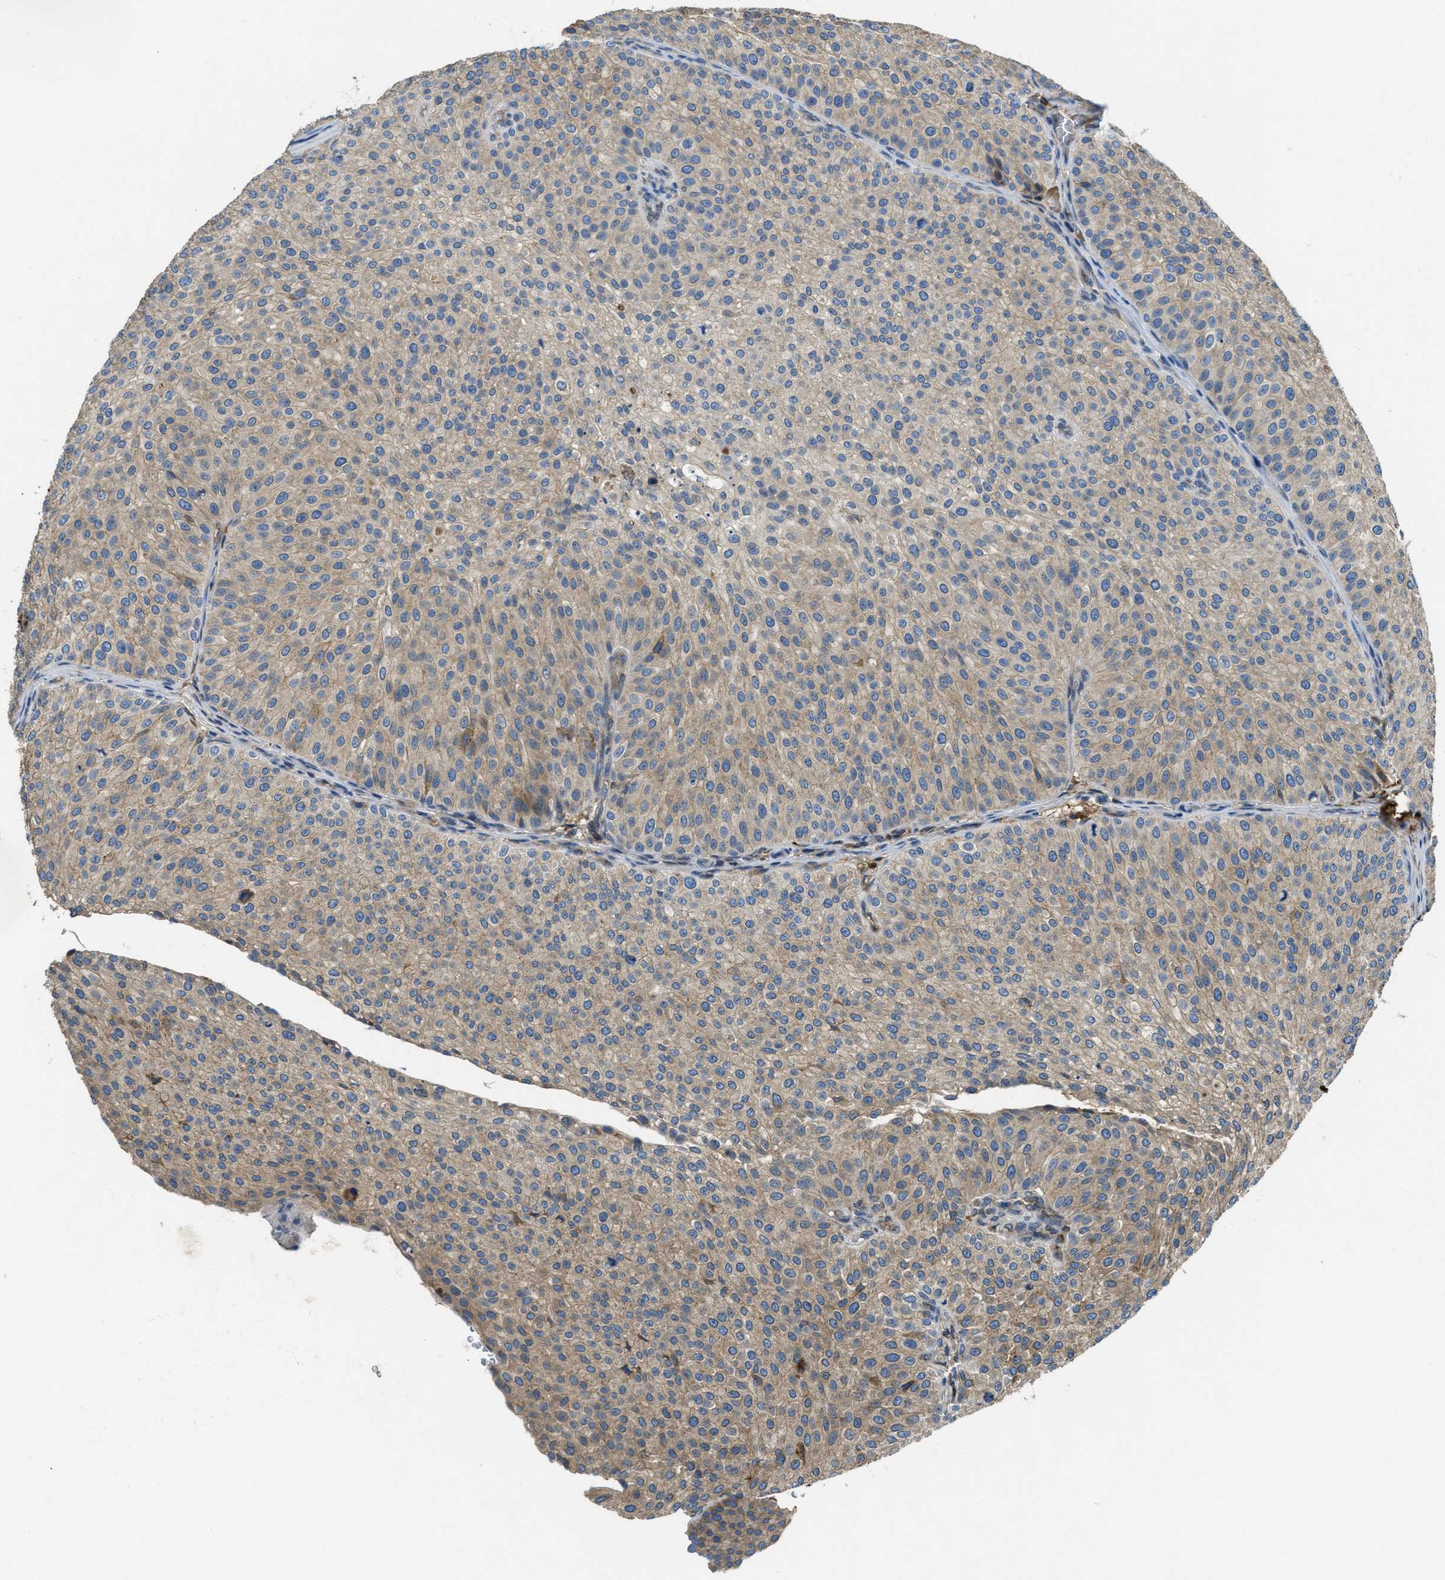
{"staining": {"intensity": "weak", "quantity": ">75%", "location": "cytoplasmic/membranous"}, "tissue": "urothelial cancer", "cell_type": "Tumor cells", "image_type": "cancer", "snomed": [{"axis": "morphology", "description": "Urothelial carcinoma, Low grade"}, {"axis": "topography", "description": "Smooth muscle"}, {"axis": "topography", "description": "Urinary bladder"}], "caption": "Immunohistochemistry of urothelial cancer exhibits low levels of weak cytoplasmic/membranous staining in about >75% of tumor cells.", "gene": "MPDU1", "patient": {"sex": "male", "age": 60}}